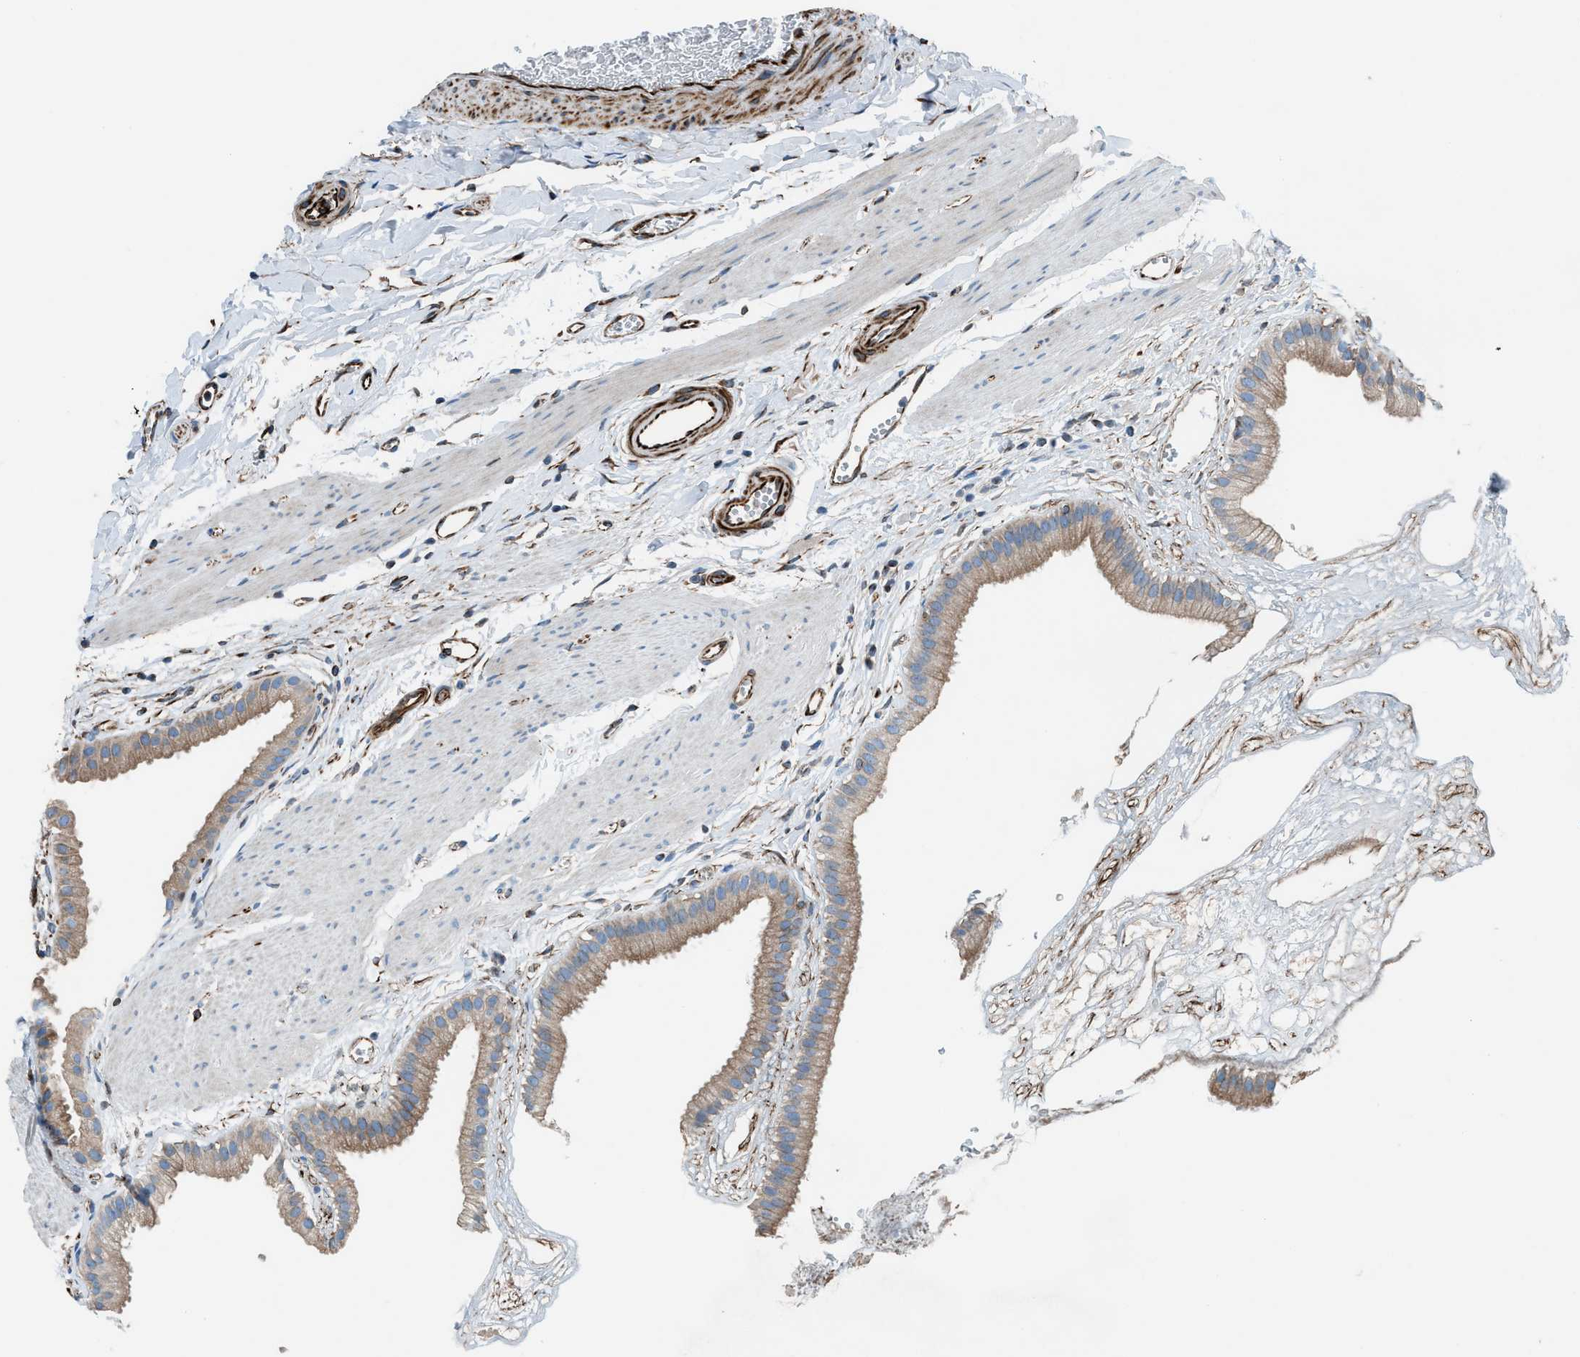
{"staining": {"intensity": "moderate", "quantity": ">75%", "location": "cytoplasmic/membranous"}, "tissue": "gallbladder", "cell_type": "Glandular cells", "image_type": "normal", "snomed": [{"axis": "morphology", "description": "Normal tissue, NOS"}, {"axis": "topography", "description": "Gallbladder"}], "caption": "IHC of normal gallbladder demonstrates medium levels of moderate cytoplasmic/membranous staining in approximately >75% of glandular cells.", "gene": "CABP7", "patient": {"sex": "female", "age": 64}}